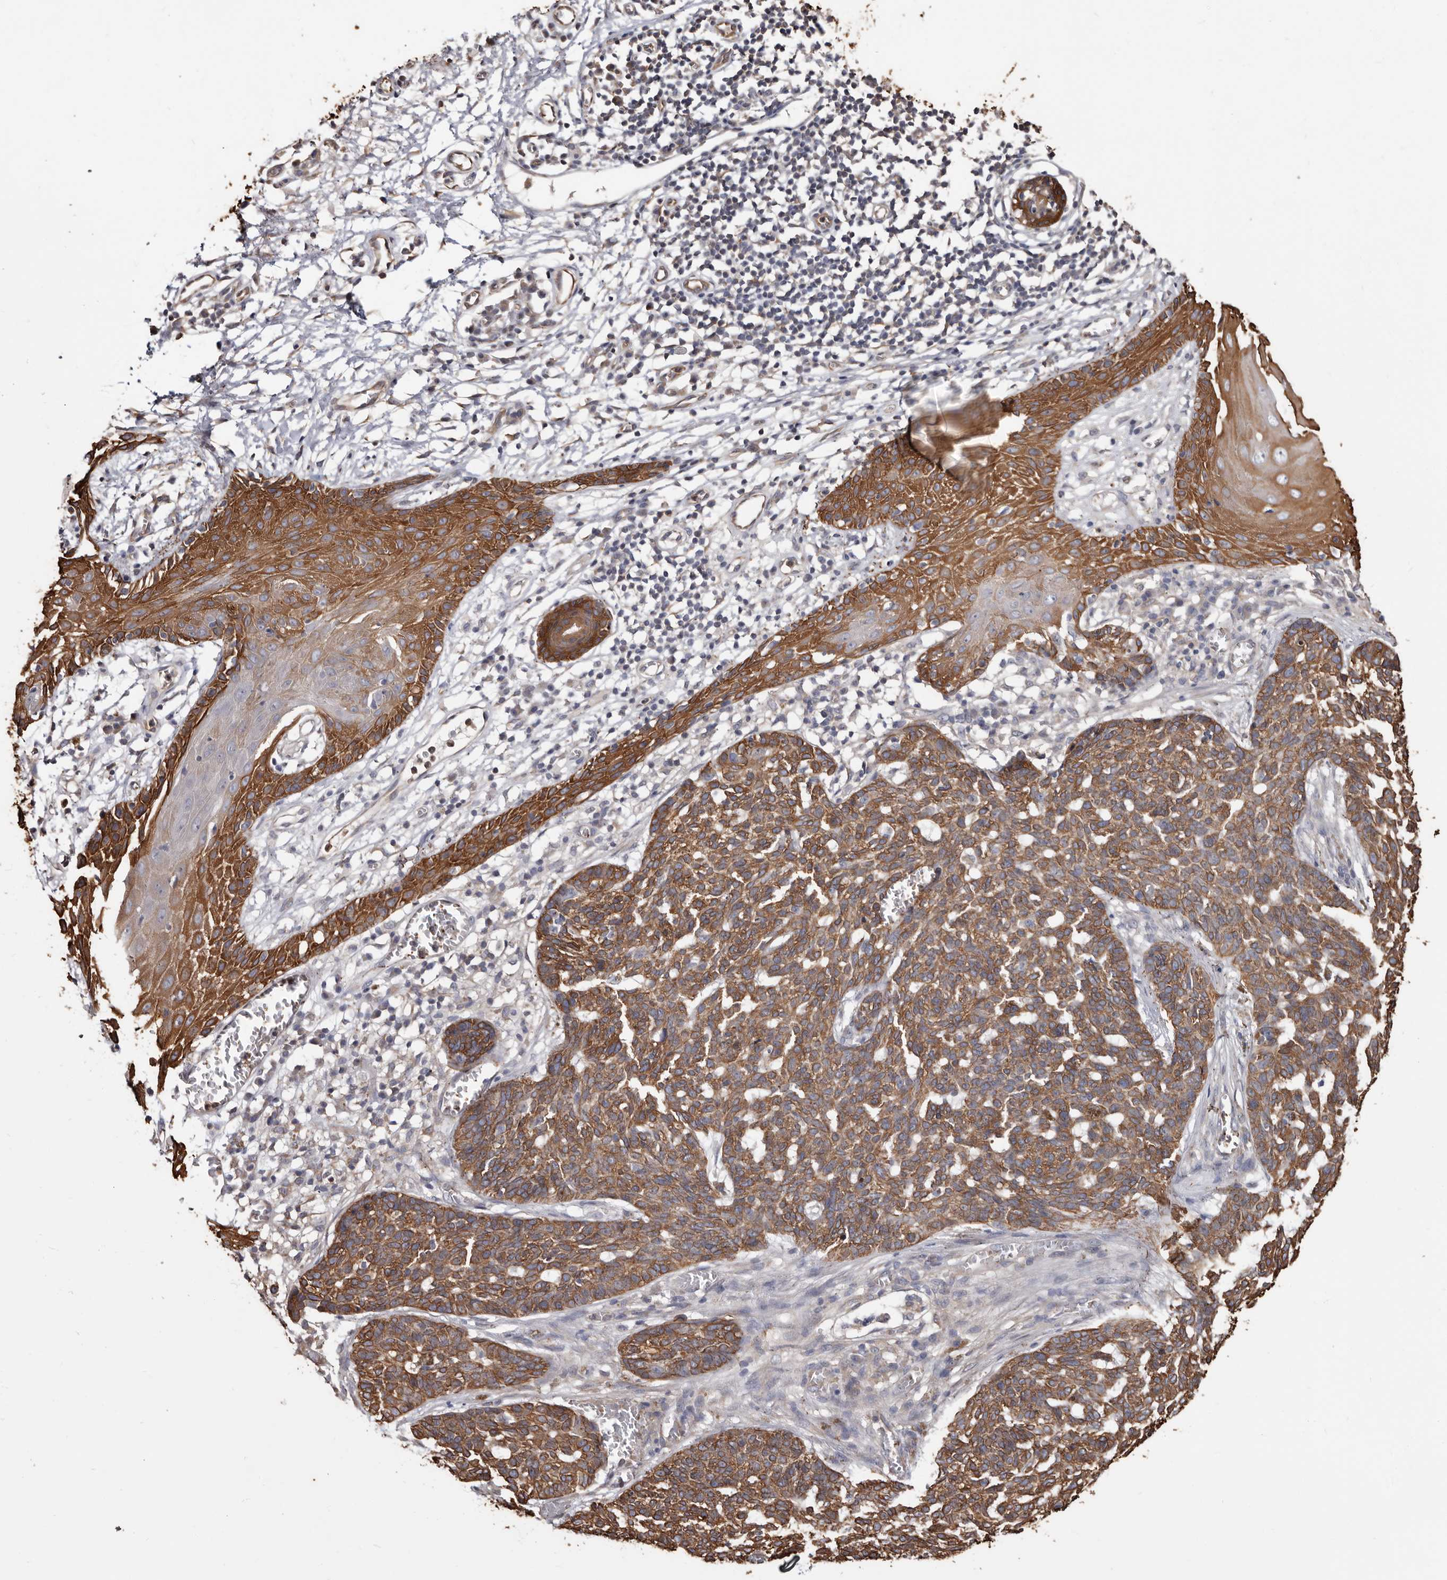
{"staining": {"intensity": "moderate", "quantity": ">75%", "location": "cytoplasmic/membranous"}, "tissue": "skin cancer", "cell_type": "Tumor cells", "image_type": "cancer", "snomed": [{"axis": "morphology", "description": "Basal cell carcinoma"}, {"axis": "topography", "description": "Skin"}], "caption": "Moderate cytoplasmic/membranous protein expression is appreciated in about >75% of tumor cells in skin cancer (basal cell carcinoma). (Brightfield microscopy of DAB IHC at high magnification).", "gene": "MRPL18", "patient": {"sex": "male", "age": 85}}